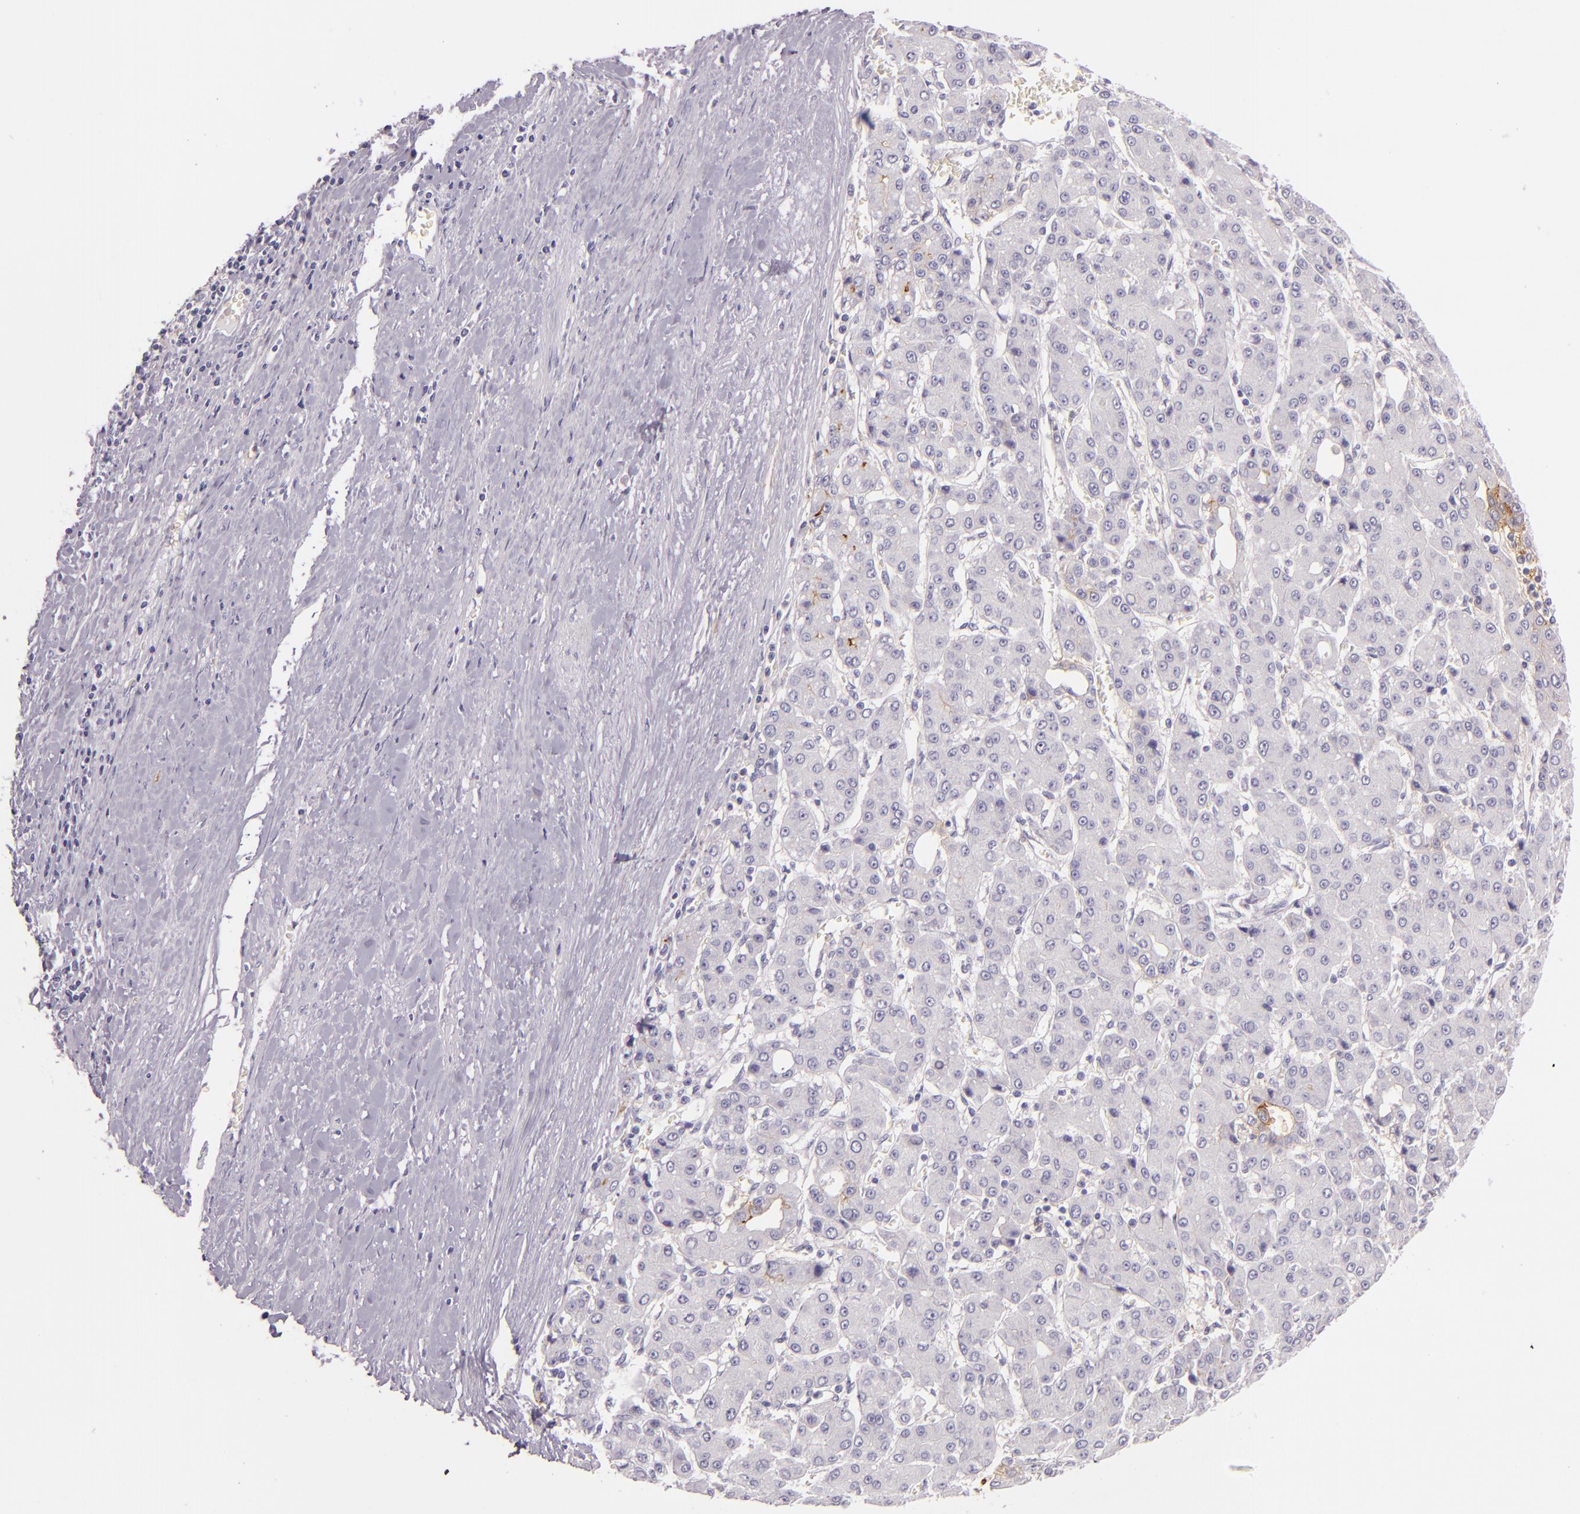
{"staining": {"intensity": "negative", "quantity": "none", "location": "none"}, "tissue": "liver cancer", "cell_type": "Tumor cells", "image_type": "cancer", "snomed": [{"axis": "morphology", "description": "Carcinoma, Hepatocellular, NOS"}, {"axis": "topography", "description": "Liver"}], "caption": "Immunohistochemistry photomicrograph of neoplastic tissue: human liver cancer stained with DAB reveals no significant protein staining in tumor cells. Brightfield microscopy of immunohistochemistry stained with DAB (brown) and hematoxylin (blue), captured at high magnification.", "gene": "ICAM1", "patient": {"sex": "male", "age": 69}}